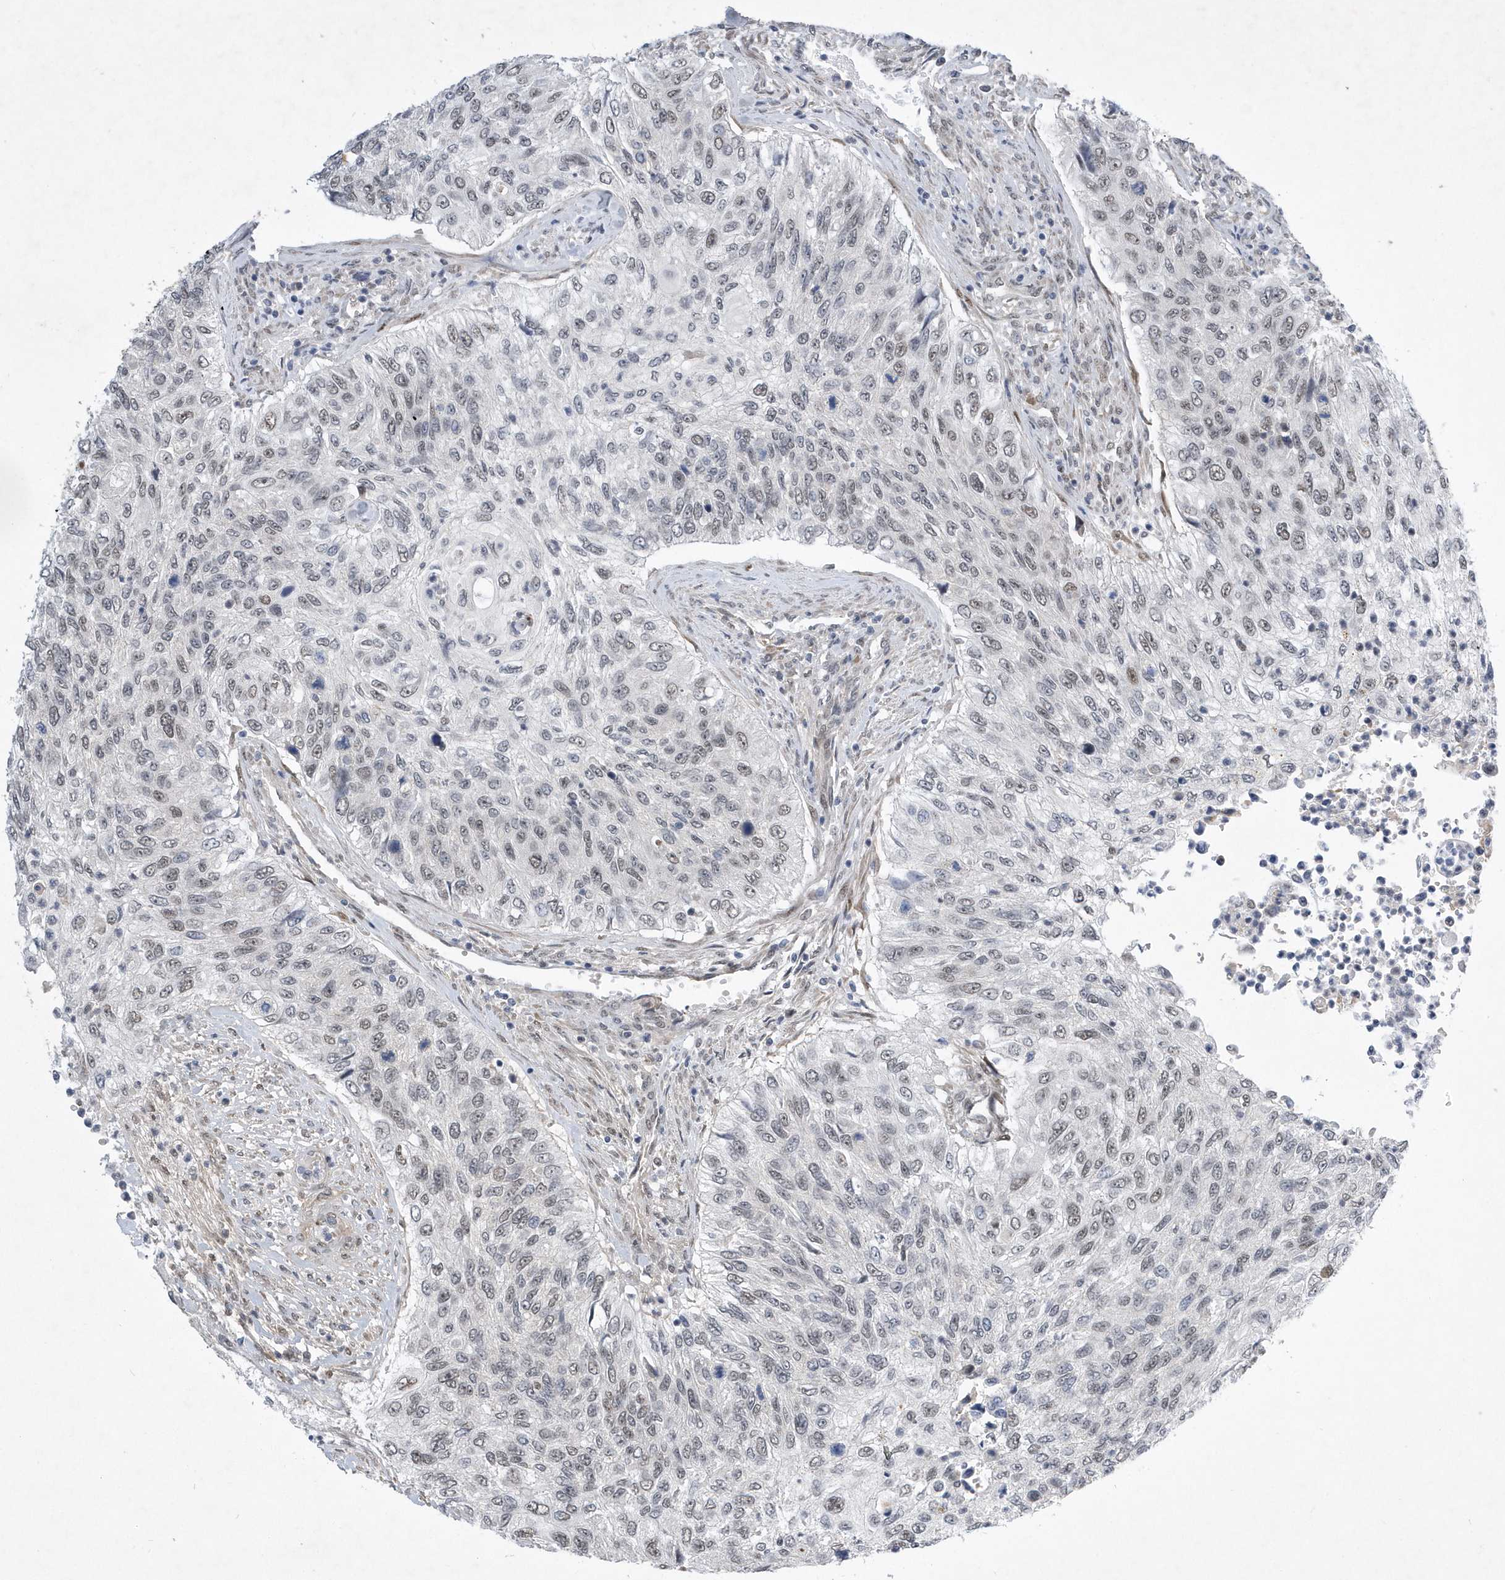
{"staining": {"intensity": "negative", "quantity": "none", "location": "none"}, "tissue": "urothelial cancer", "cell_type": "Tumor cells", "image_type": "cancer", "snomed": [{"axis": "morphology", "description": "Urothelial carcinoma, High grade"}, {"axis": "topography", "description": "Urinary bladder"}], "caption": "An image of urothelial cancer stained for a protein exhibits no brown staining in tumor cells.", "gene": "FAM217A", "patient": {"sex": "female", "age": 60}}